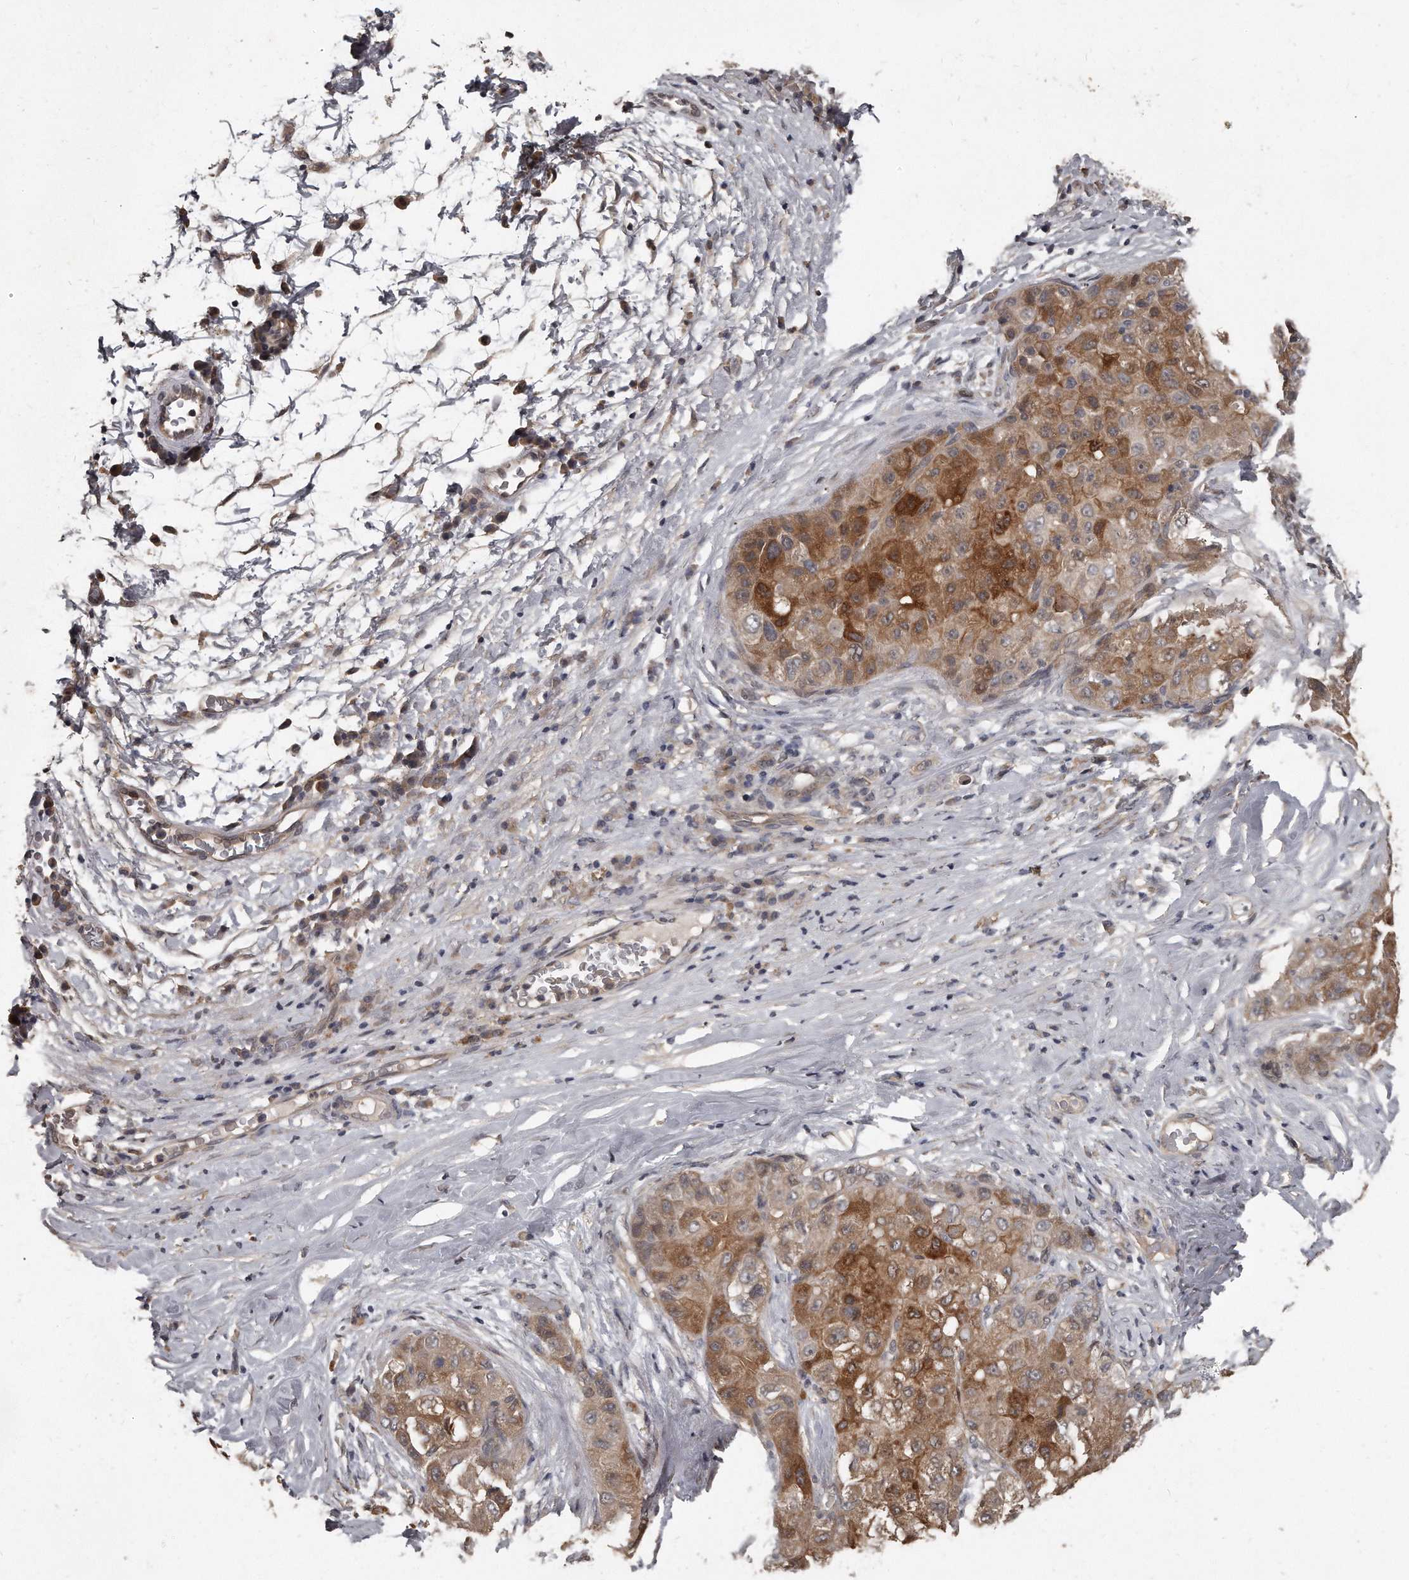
{"staining": {"intensity": "moderate", "quantity": ">75%", "location": "cytoplasmic/membranous"}, "tissue": "liver cancer", "cell_type": "Tumor cells", "image_type": "cancer", "snomed": [{"axis": "morphology", "description": "Carcinoma, Hepatocellular, NOS"}, {"axis": "topography", "description": "Liver"}], "caption": "An image of human liver cancer stained for a protein demonstrates moderate cytoplasmic/membranous brown staining in tumor cells.", "gene": "GRB10", "patient": {"sex": "male", "age": 80}}